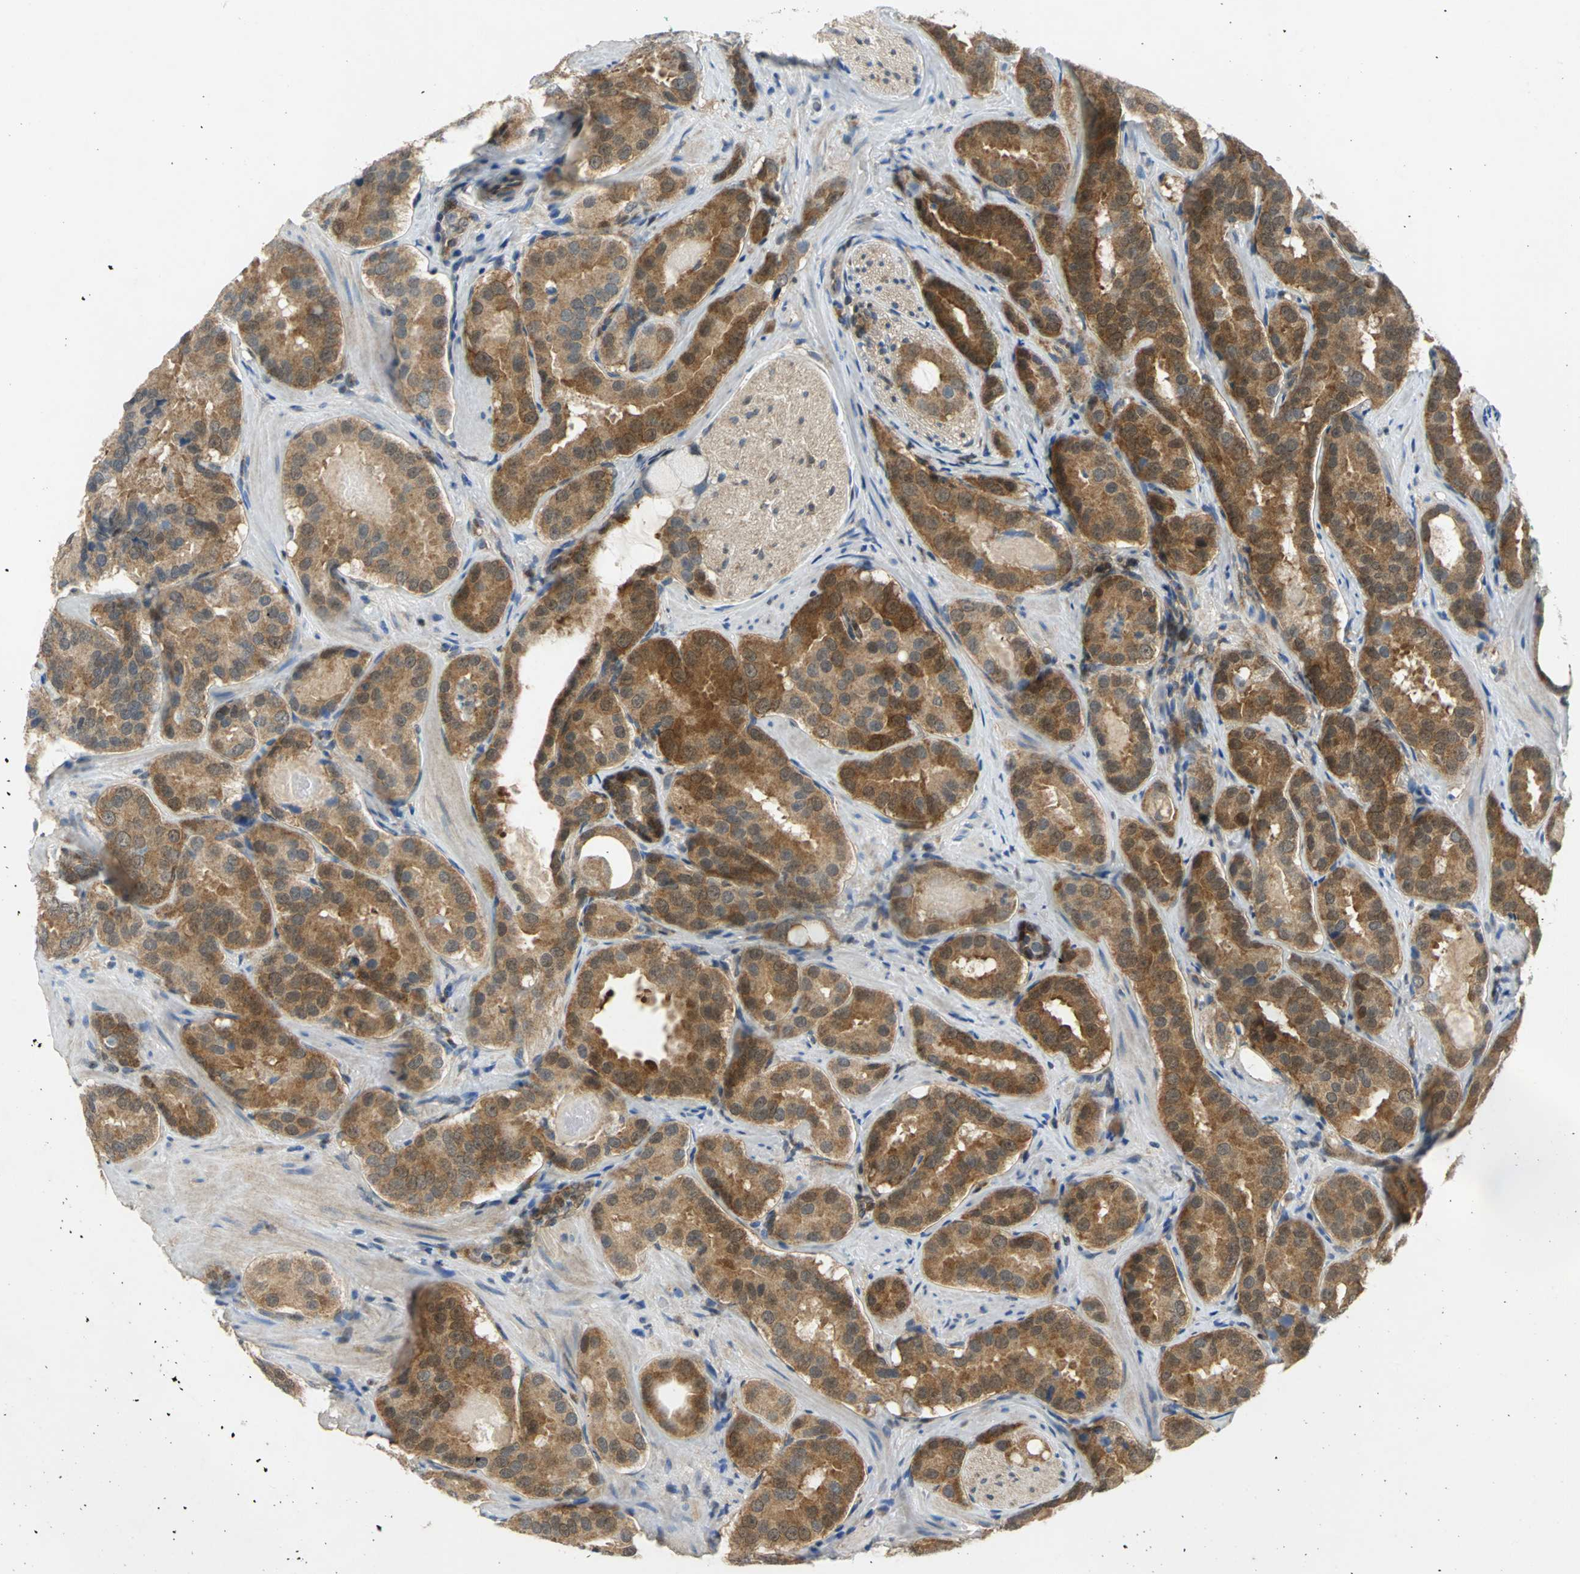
{"staining": {"intensity": "strong", "quantity": ">75%", "location": "cytoplasmic/membranous"}, "tissue": "prostate cancer", "cell_type": "Tumor cells", "image_type": "cancer", "snomed": [{"axis": "morphology", "description": "Adenocarcinoma, Low grade"}, {"axis": "topography", "description": "Prostate"}], "caption": "Prostate cancer (low-grade adenocarcinoma) tissue reveals strong cytoplasmic/membranous positivity in about >75% of tumor cells", "gene": "PPIA", "patient": {"sex": "male", "age": 59}}